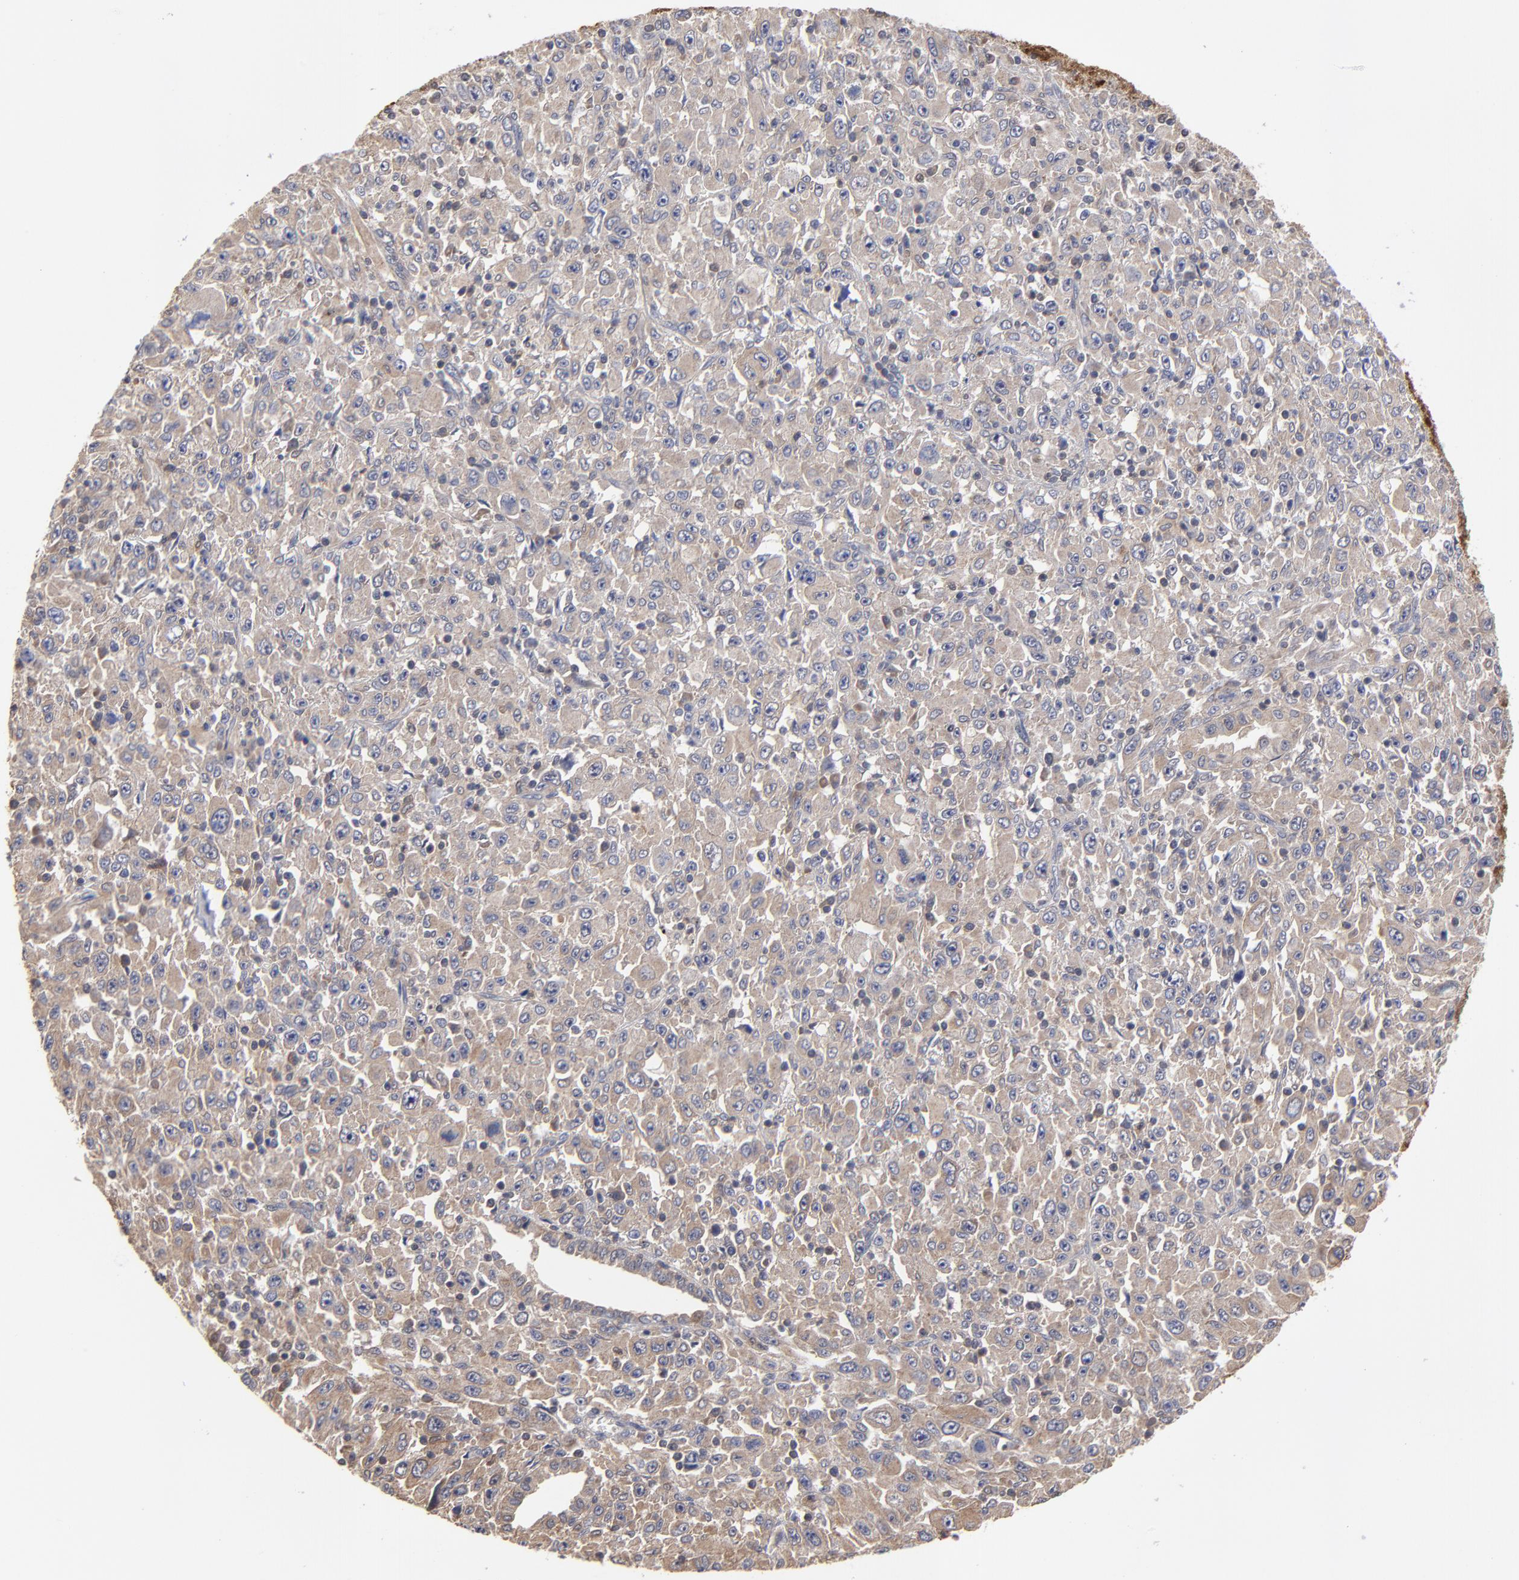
{"staining": {"intensity": "weak", "quantity": ">75%", "location": "cytoplasmic/membranous"}, "tissue": "melanoma", "cell_type": "Tumor cells", "image_type": "cancer", "snomed": [{"axis": "morphology", "description": "Malignant melanoma, Metastatic site"}, {"axis": "topography", "description": "Skin"}], "caption": "The micrograph demonstrates a brown stain indicating the presence of a protein in the cytoplasmic/membranous of tumor cells in melanoma.", "gene": "PCMT1", "patient": {"sex": "female", "age": 56}}